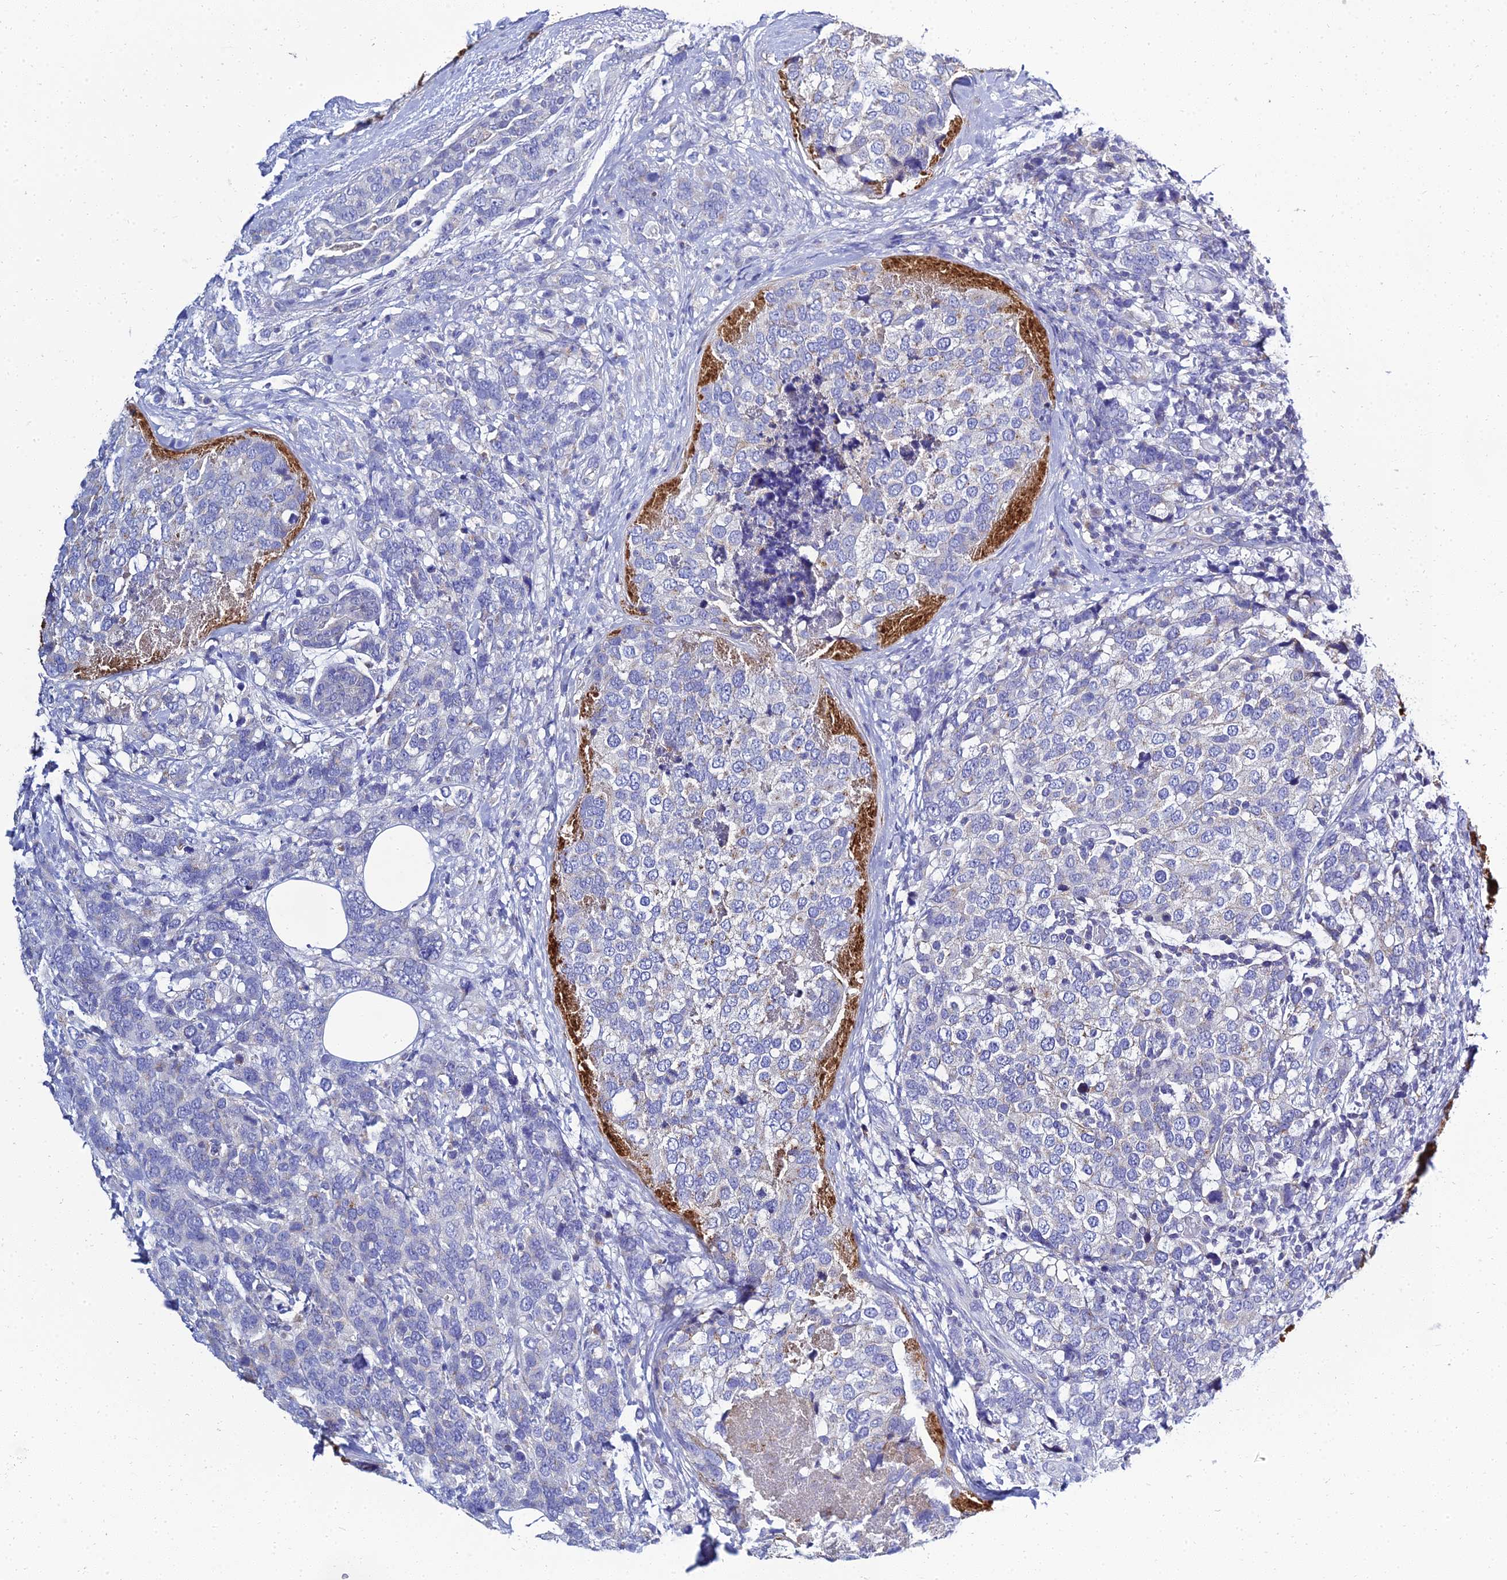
{"staining": {"intensity": "weak", "quantity": "<25%", "location": "cytoplasmic/membranous"}, "tissue": "breast cancer", "cell_type": "Tumor cells", "image_type": "cancer", "snomed": [{"axis": "morphology", "description": "Lobular carcinoma"}, {"axis": "topography", "description": "Breast"}], "caption": "Histopathology image shows no protein expression in tumor cells of breast cancer tissue.", "gene": "NPY", "patient": {"sex": "female", "age": 59}}